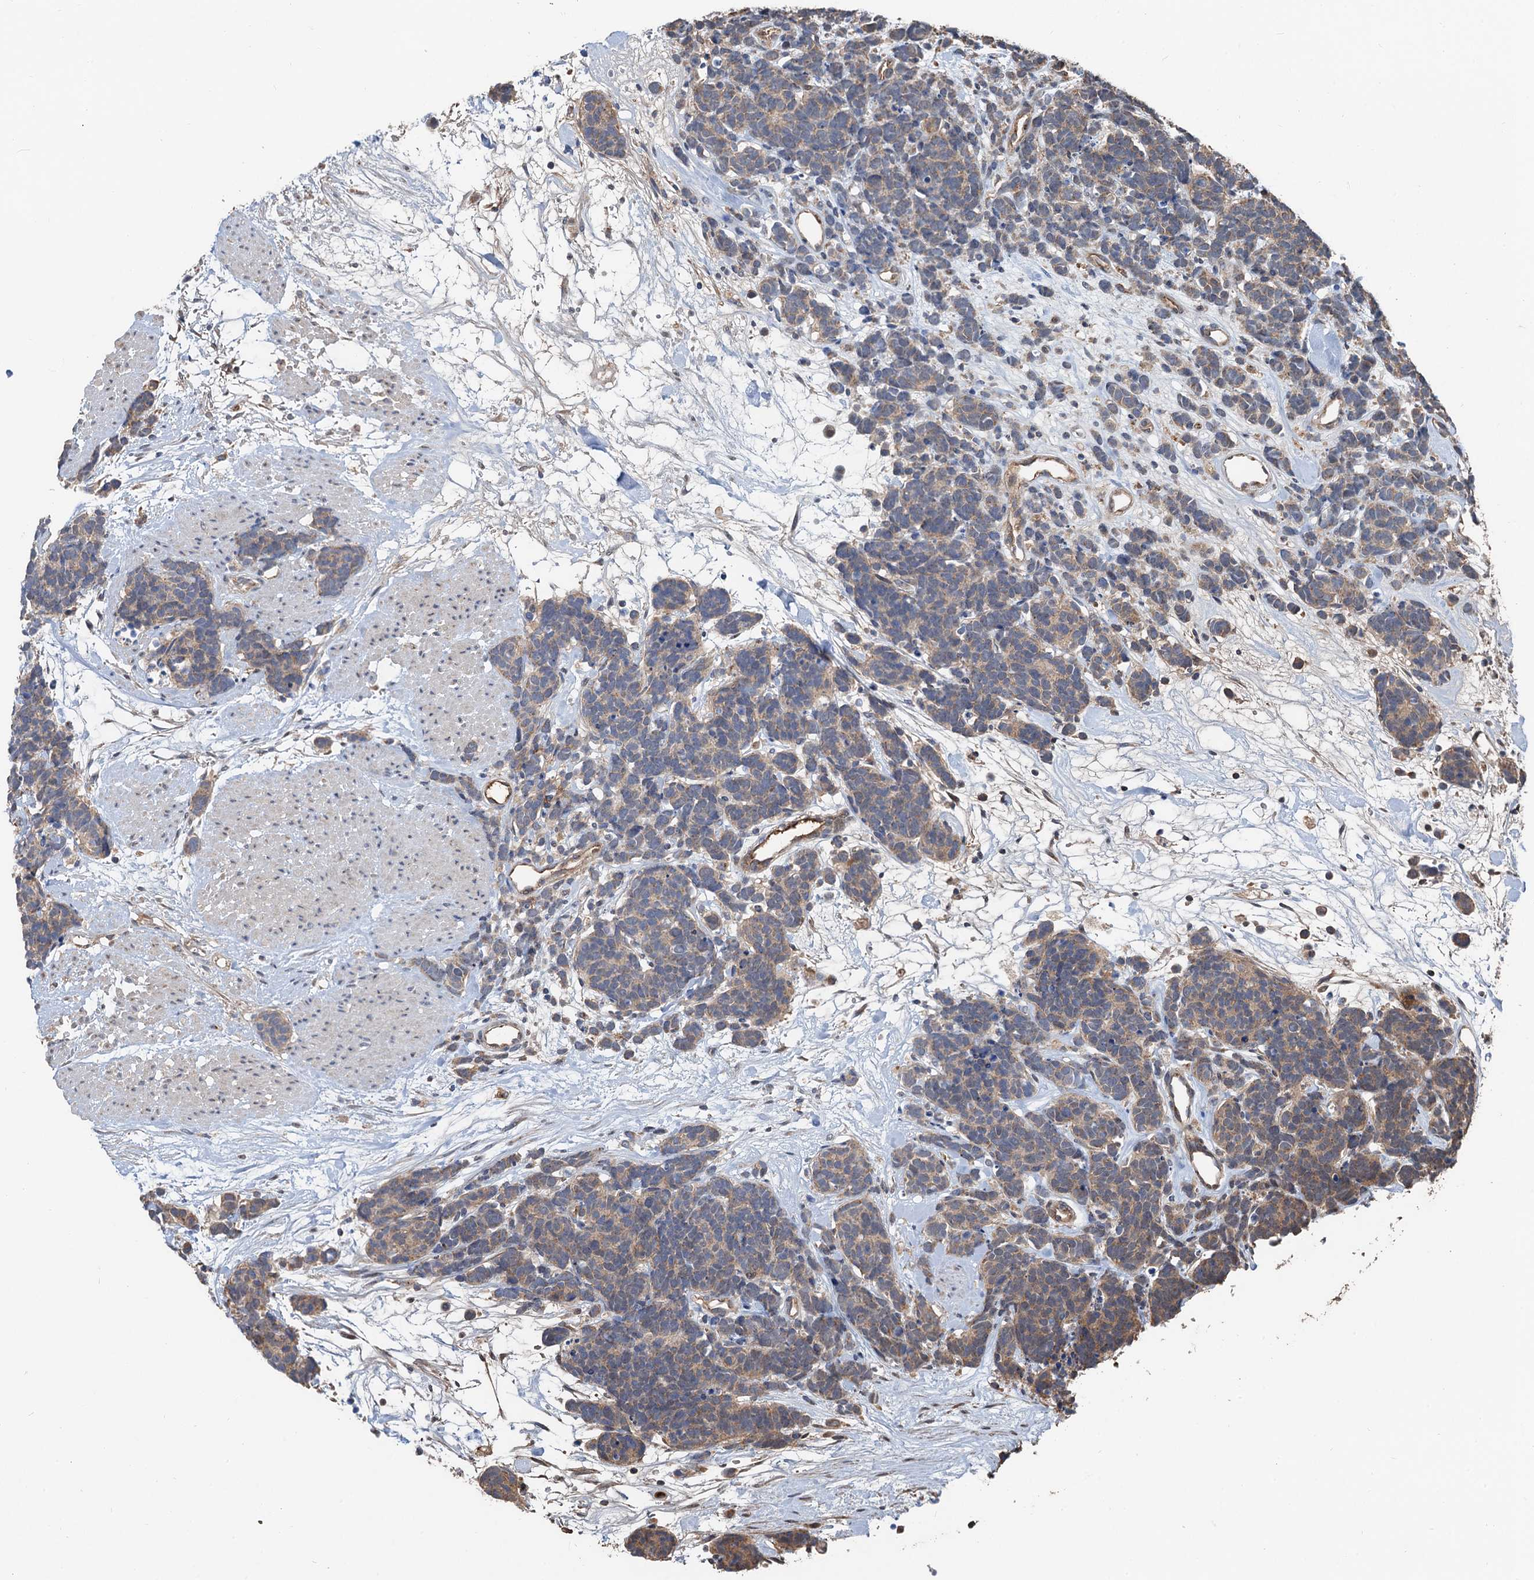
{"staining": {"intensity": "weak", "quantity": ">75%", "location": "cytoplasmic/membranous"}, "tissue": "carcinoid", "cell_type": "Tumor cells", "image_type": "cancer", "snomed": [{"axis": "morphology", "description": "Carcinoma, NOS"}, {"axis": "morphology", "description": "Carcinoid, malignant, NOS"}, {"axis": "topography", "description": "Urinary bladder"}], "caption": "Carcinoid was stained to show a protein in brown. There is low levels of weak cytoplasmic/membranous staining in approximately >75% of tumor cells. (Stains: DAB (3,3'-diaminobenzidine) in brown, nuclei in blue, Microscopy: brightfield microscopy at high magnification).", "gene": "DEXI", "patient": {"sex": "male", "age": 57}}